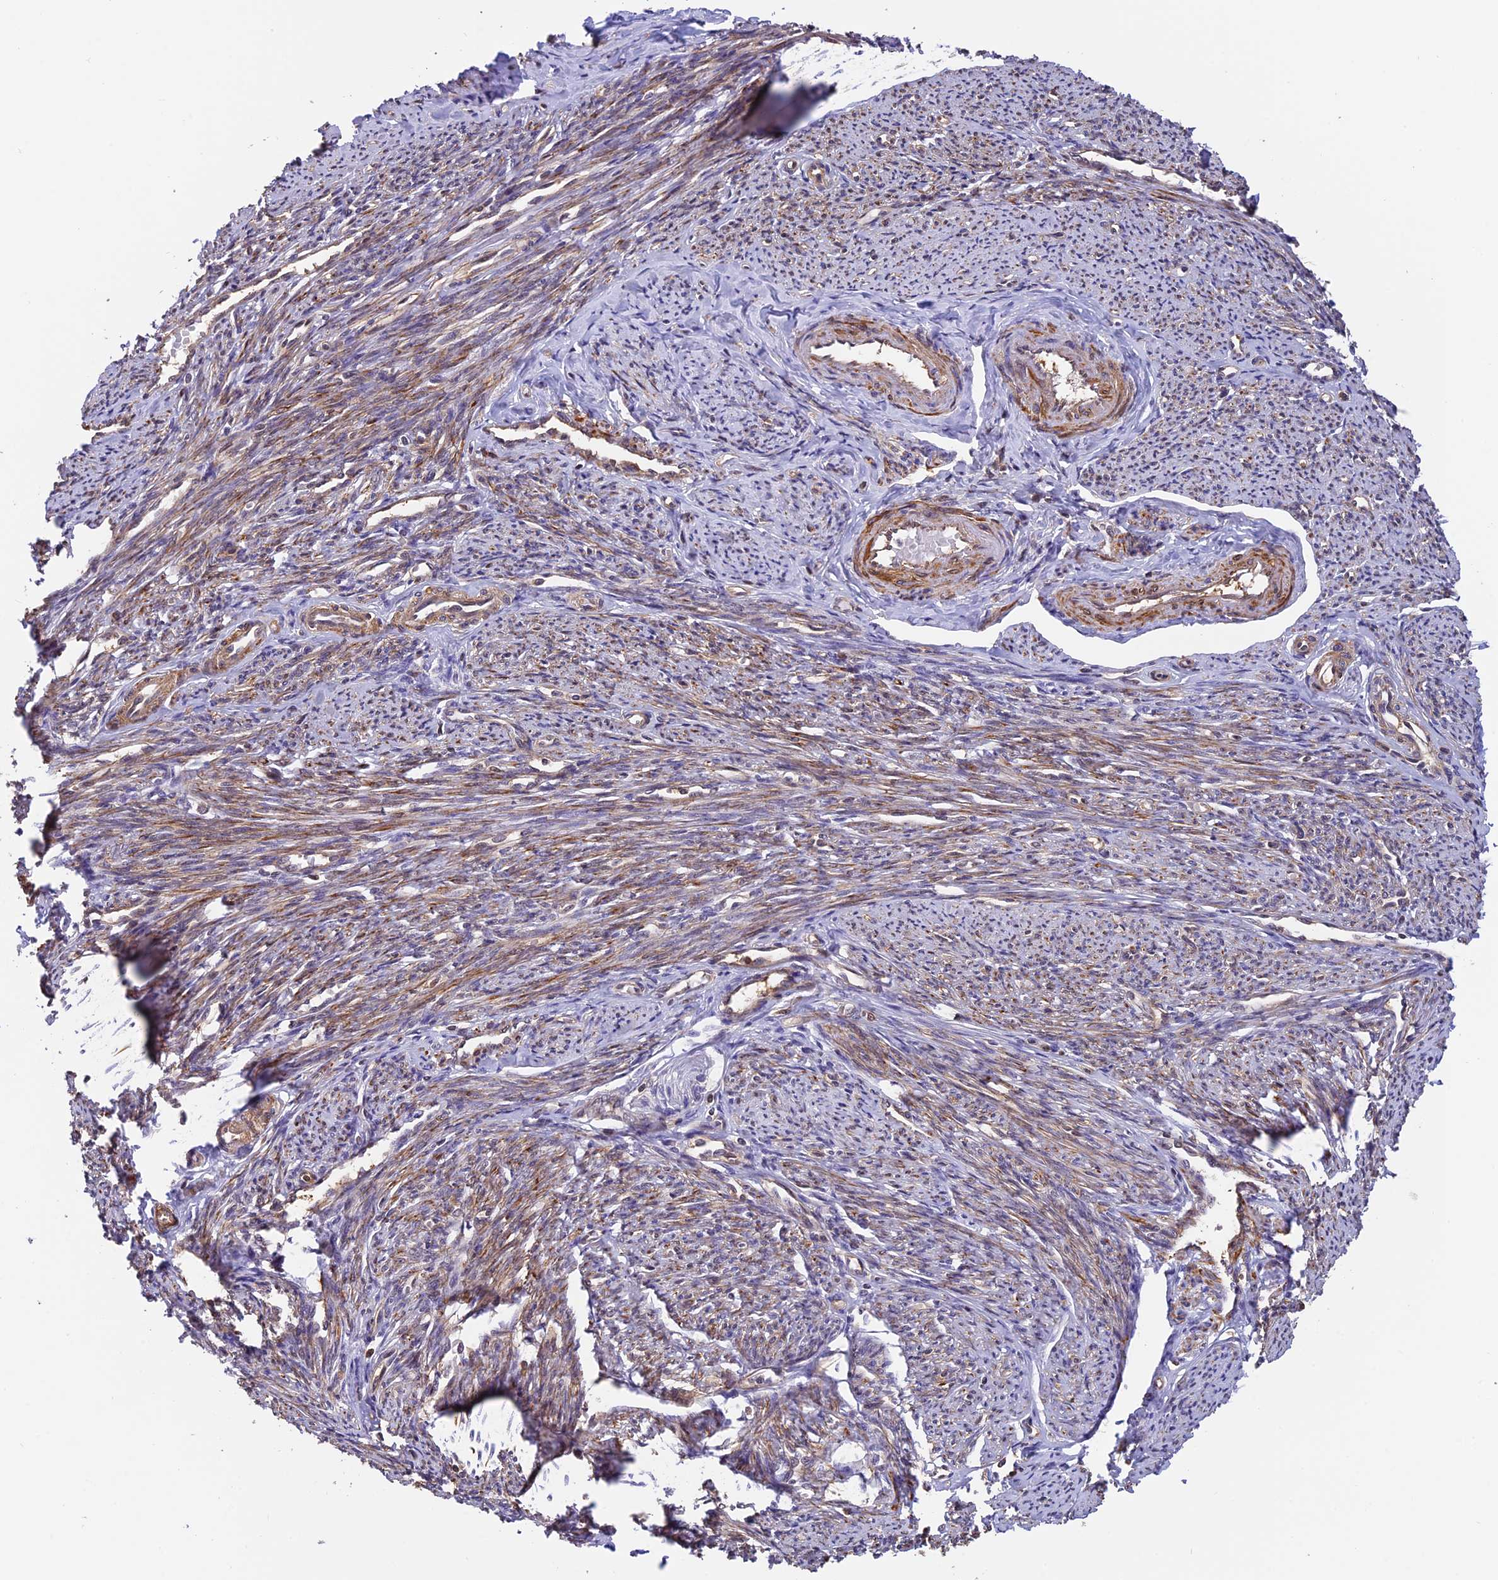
{"staining": {"intensity": "strong", "quantity": "25%-75%", "location": "cytoplasmic/membranous"}, "tissue": "smooth muscle", "cell_type": "Smooth muscle cells", "image_type": "normal", "snomed": [{"axis": "morphology", "description": "Normal tissue, NOS"}, {"axis": "topography", "description": "Smooth muscle"}, {"axis": "topography", "description": "Uterus"}], "caption": "A photomicrograph showing strong cytoplasmic/membranous positivity in about 25%-75% of smooth muscle cells in benign smooth muscle, as visualized by brown immunohistochemical staining.", "gene": "PSMB3", "patient": {"sex": "female", "age": 59}}